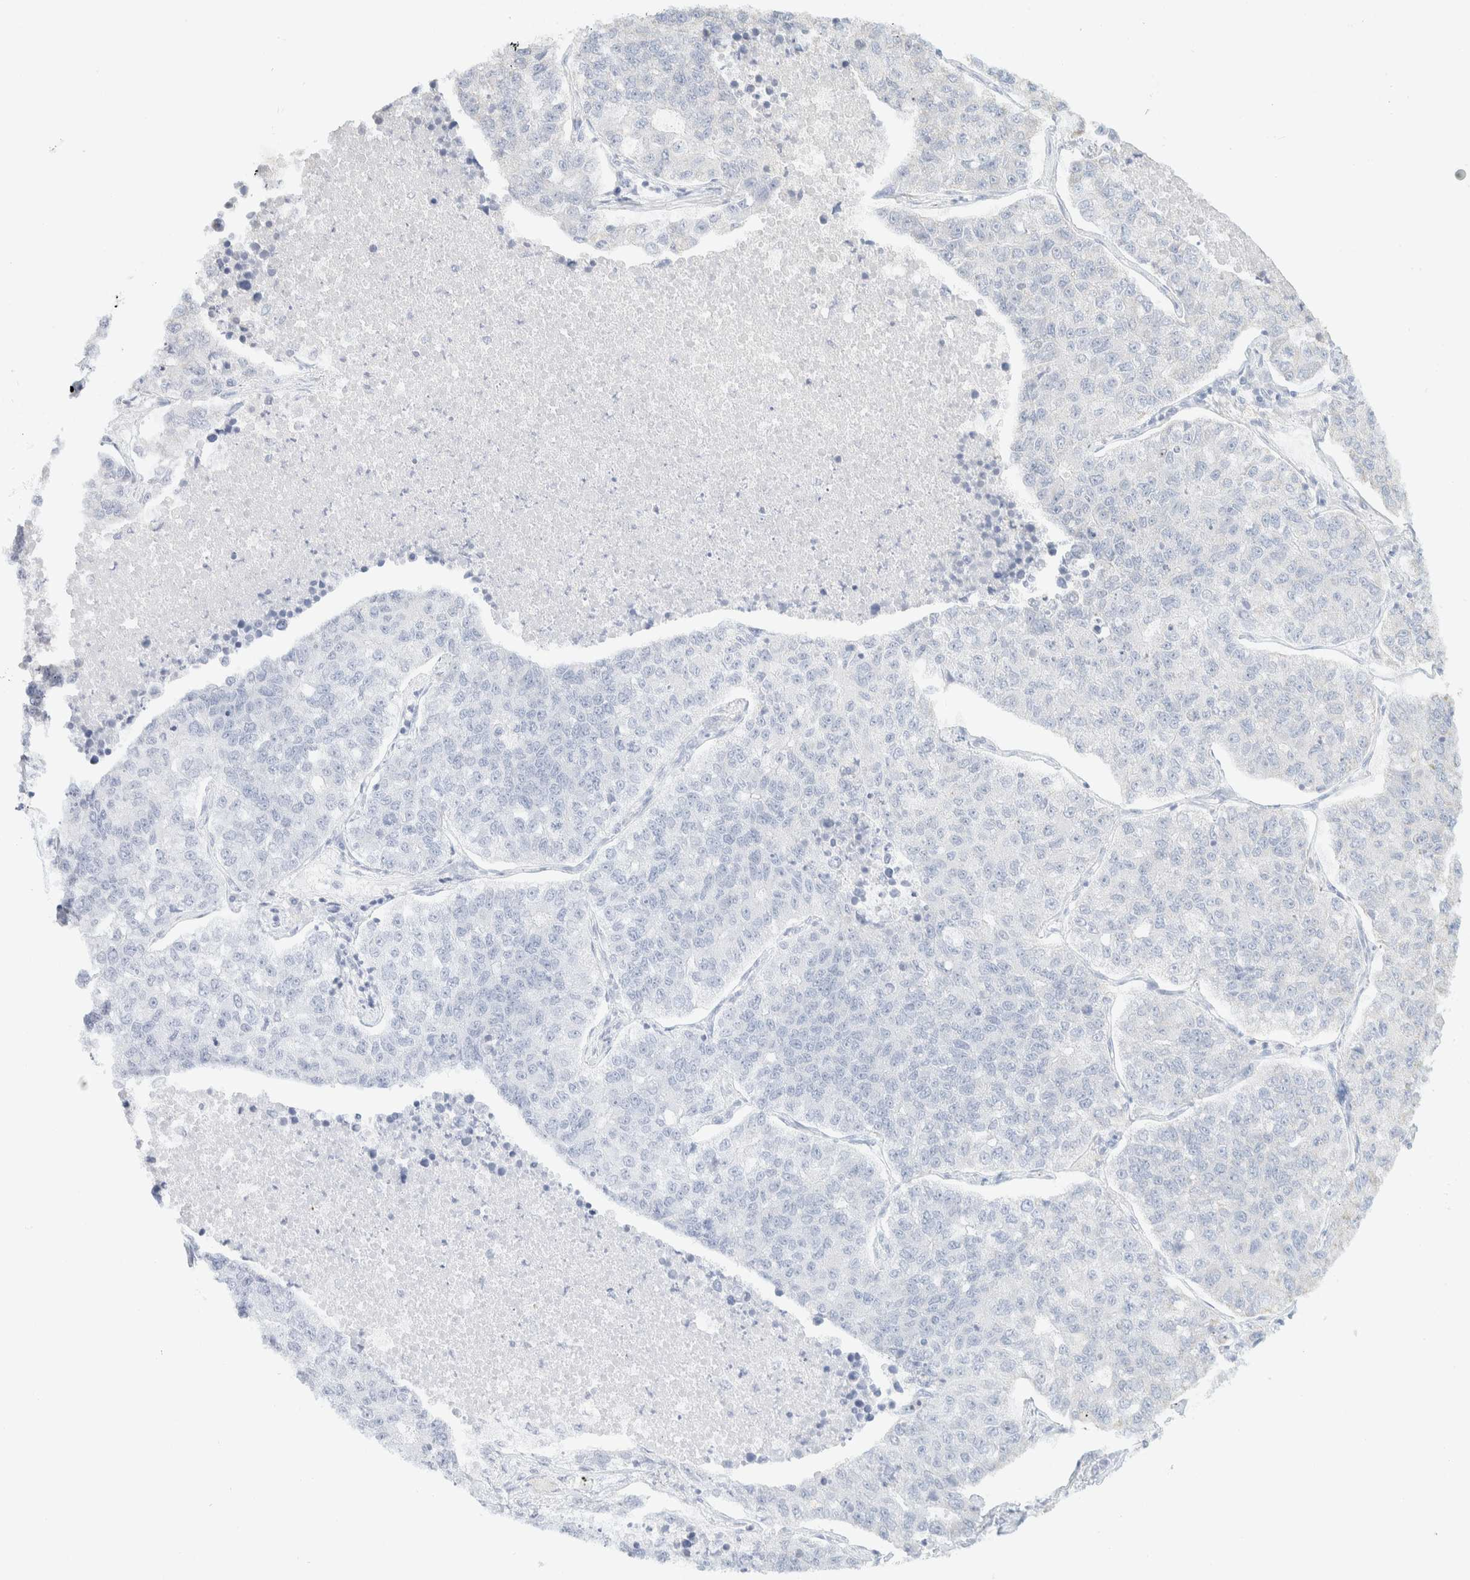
{"staining": {"intensity": "negative", "quantity": "none", "location": "none"}, "tissue": "lung cancer", "cell_type": "Tumor cells", "image_type": "cancer", "snomed": [{"axis": "morphology", "description": "Adenocarcinoma, NOS"}, {"axis": "topography", "description": "Lung"}], "caption": "Immunohistochemistry (IHC) image of neoplastic tissue: lung cancer (adenocarcinoma) stained with DAB exhibits no significant protein positivity in tumor cells. Nuclei are stained in blue.", "gene": "APBB2", "patient": {"sex": "male", "age": 49}}